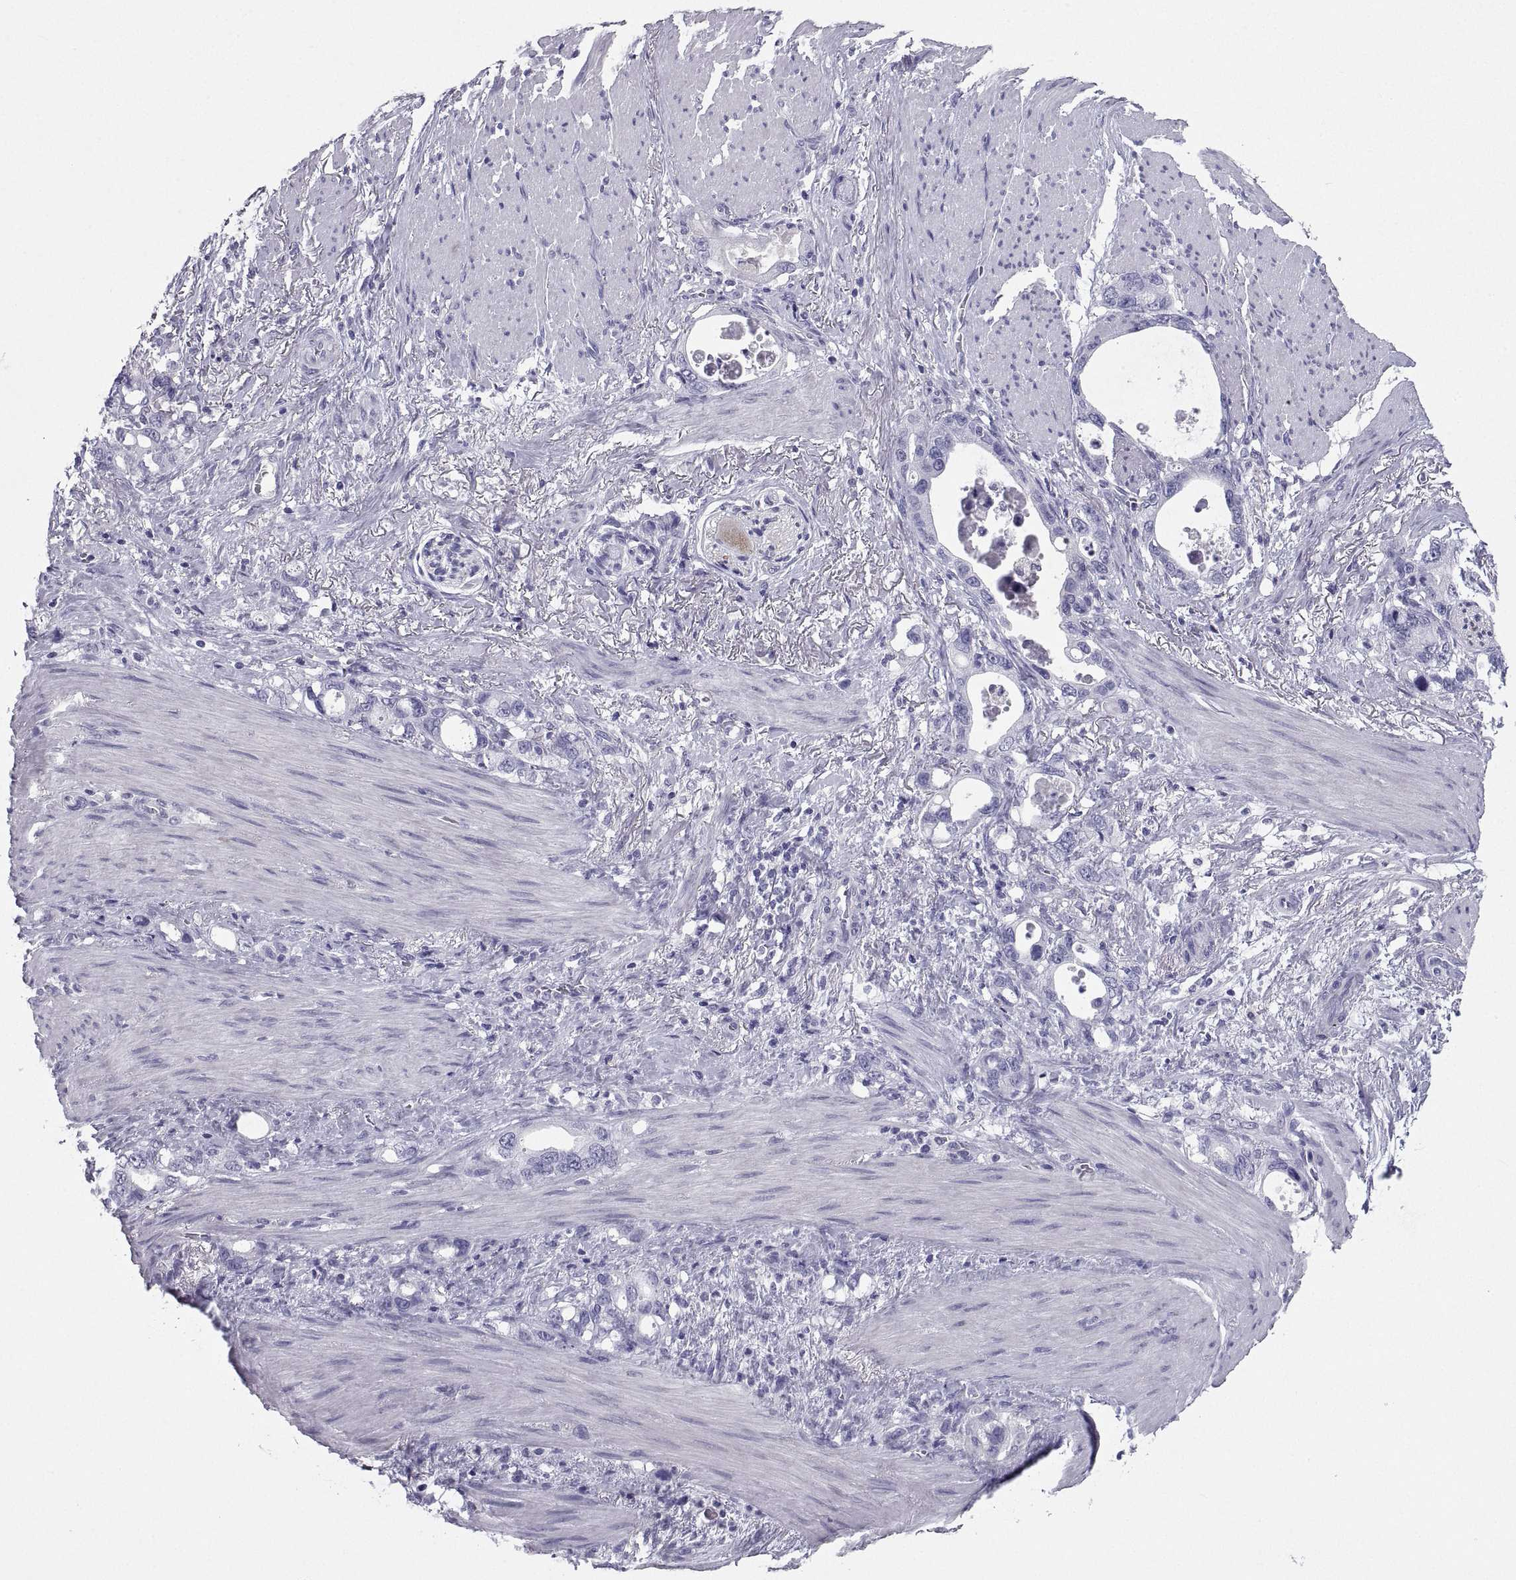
{"staining": {"intensity": "negative", "quantity": "none", "location": "none"}, "tissue": "stomach cancer", "cell_type": "Tumor cells", "image_type": "cancer", "snomed": [{"axis": "morphology", "description": "Adenocarcinoma, NOS"}, {"axis": "topography", "description": "Stomach, upper"}], "caption": "This photomicrograph is of stomach cancer stained with IHC to label a protein in brown with the nuclei are counter-stained blue. There is no positivity in tumor cells.", "gene": "PCSK1N", "patient": {"sex": "male", "age": 74}}